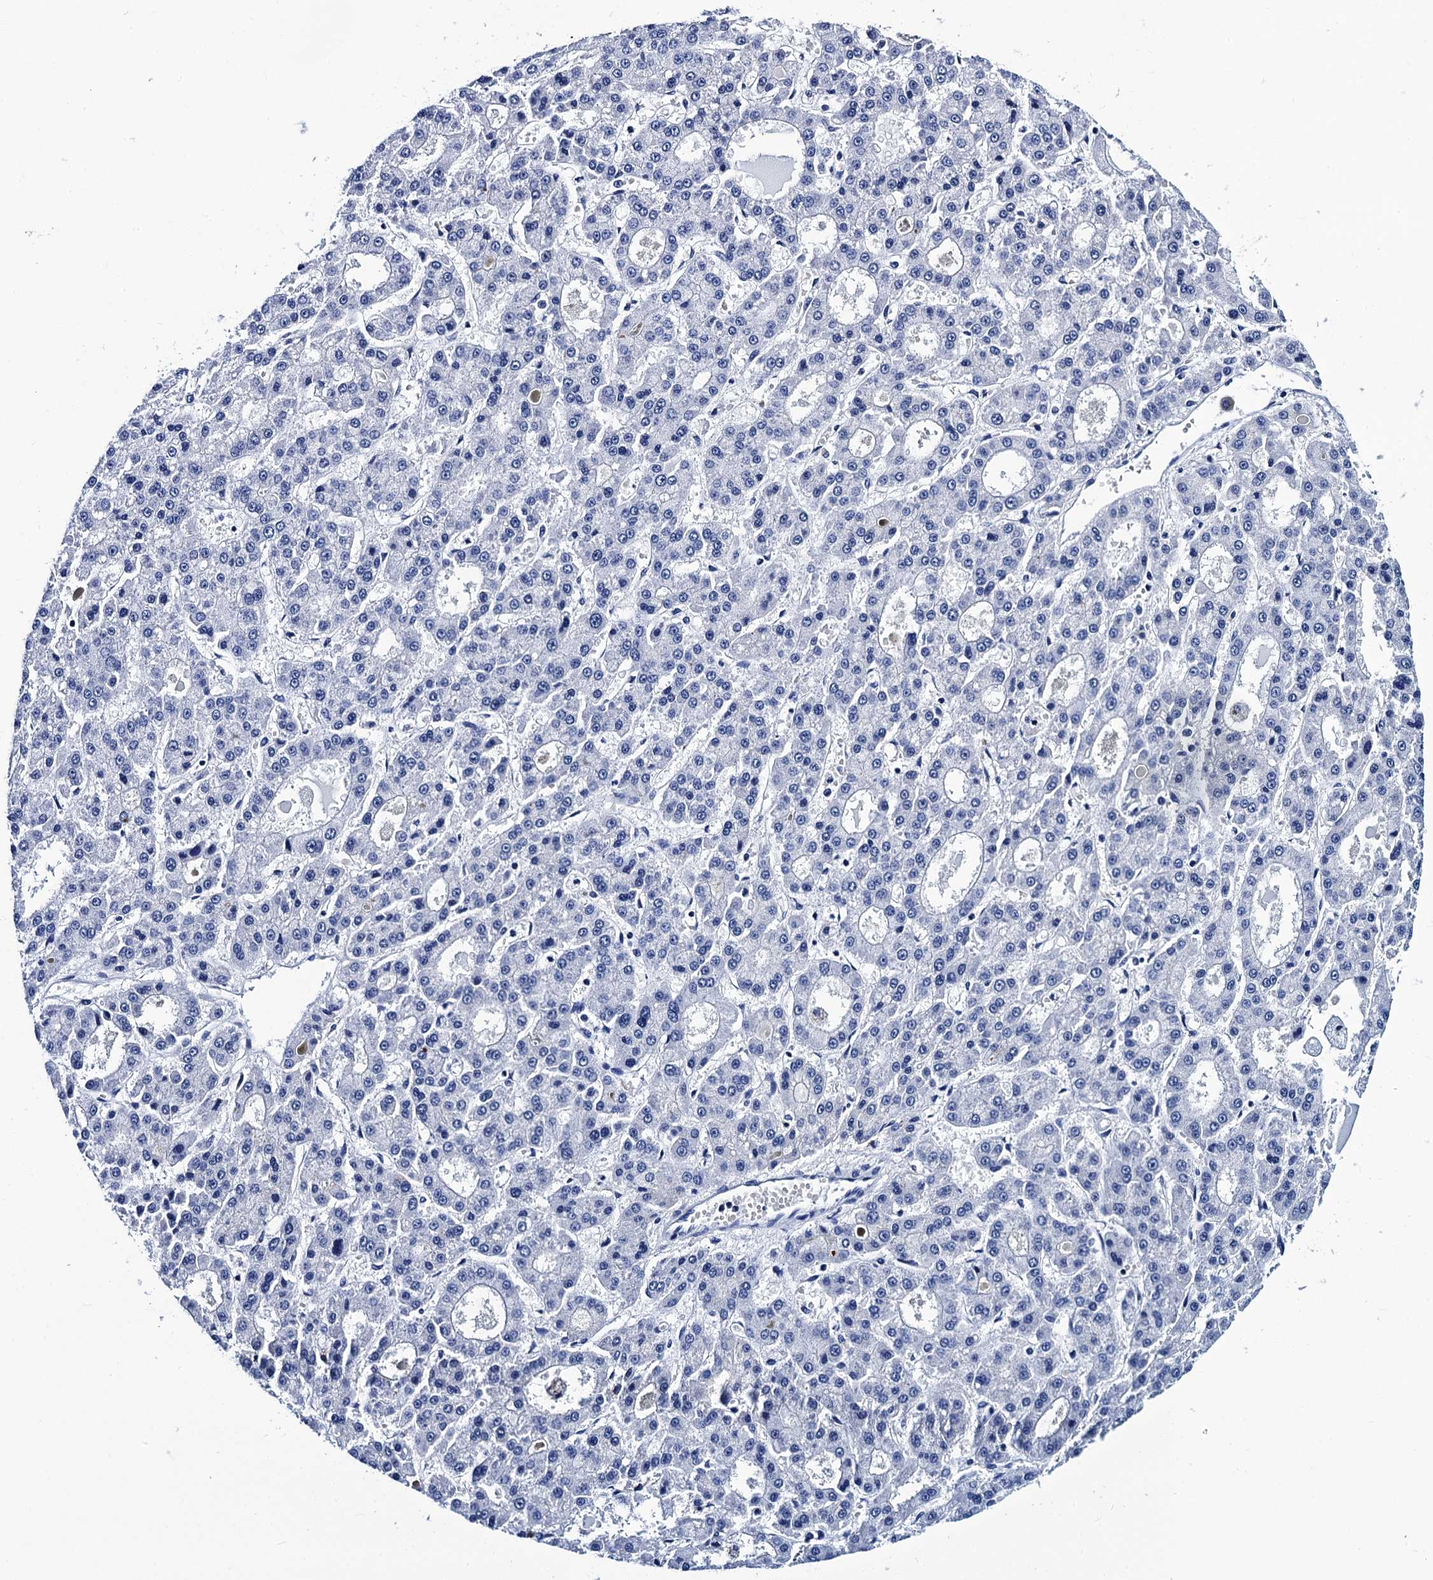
{"staining": {"intensity": "negative", "quantity": "none", "location": "none"}, "tissue": "liver cancer", "cell_type": "Tumor cells", "image_type": "cancer", "snomed": [{"axis": "morphology", "description": "Carcinoma, Hepatocellular, NOS"}, {"axis": "topography", "description": "Liver"}], "caption": "Immunohistochemistry of human liver hepatocellular carcinoma exhibits no positivity in tumor cells.", "gene": "MYBPC3", "patient": {"sex": "male", "age": 70}}